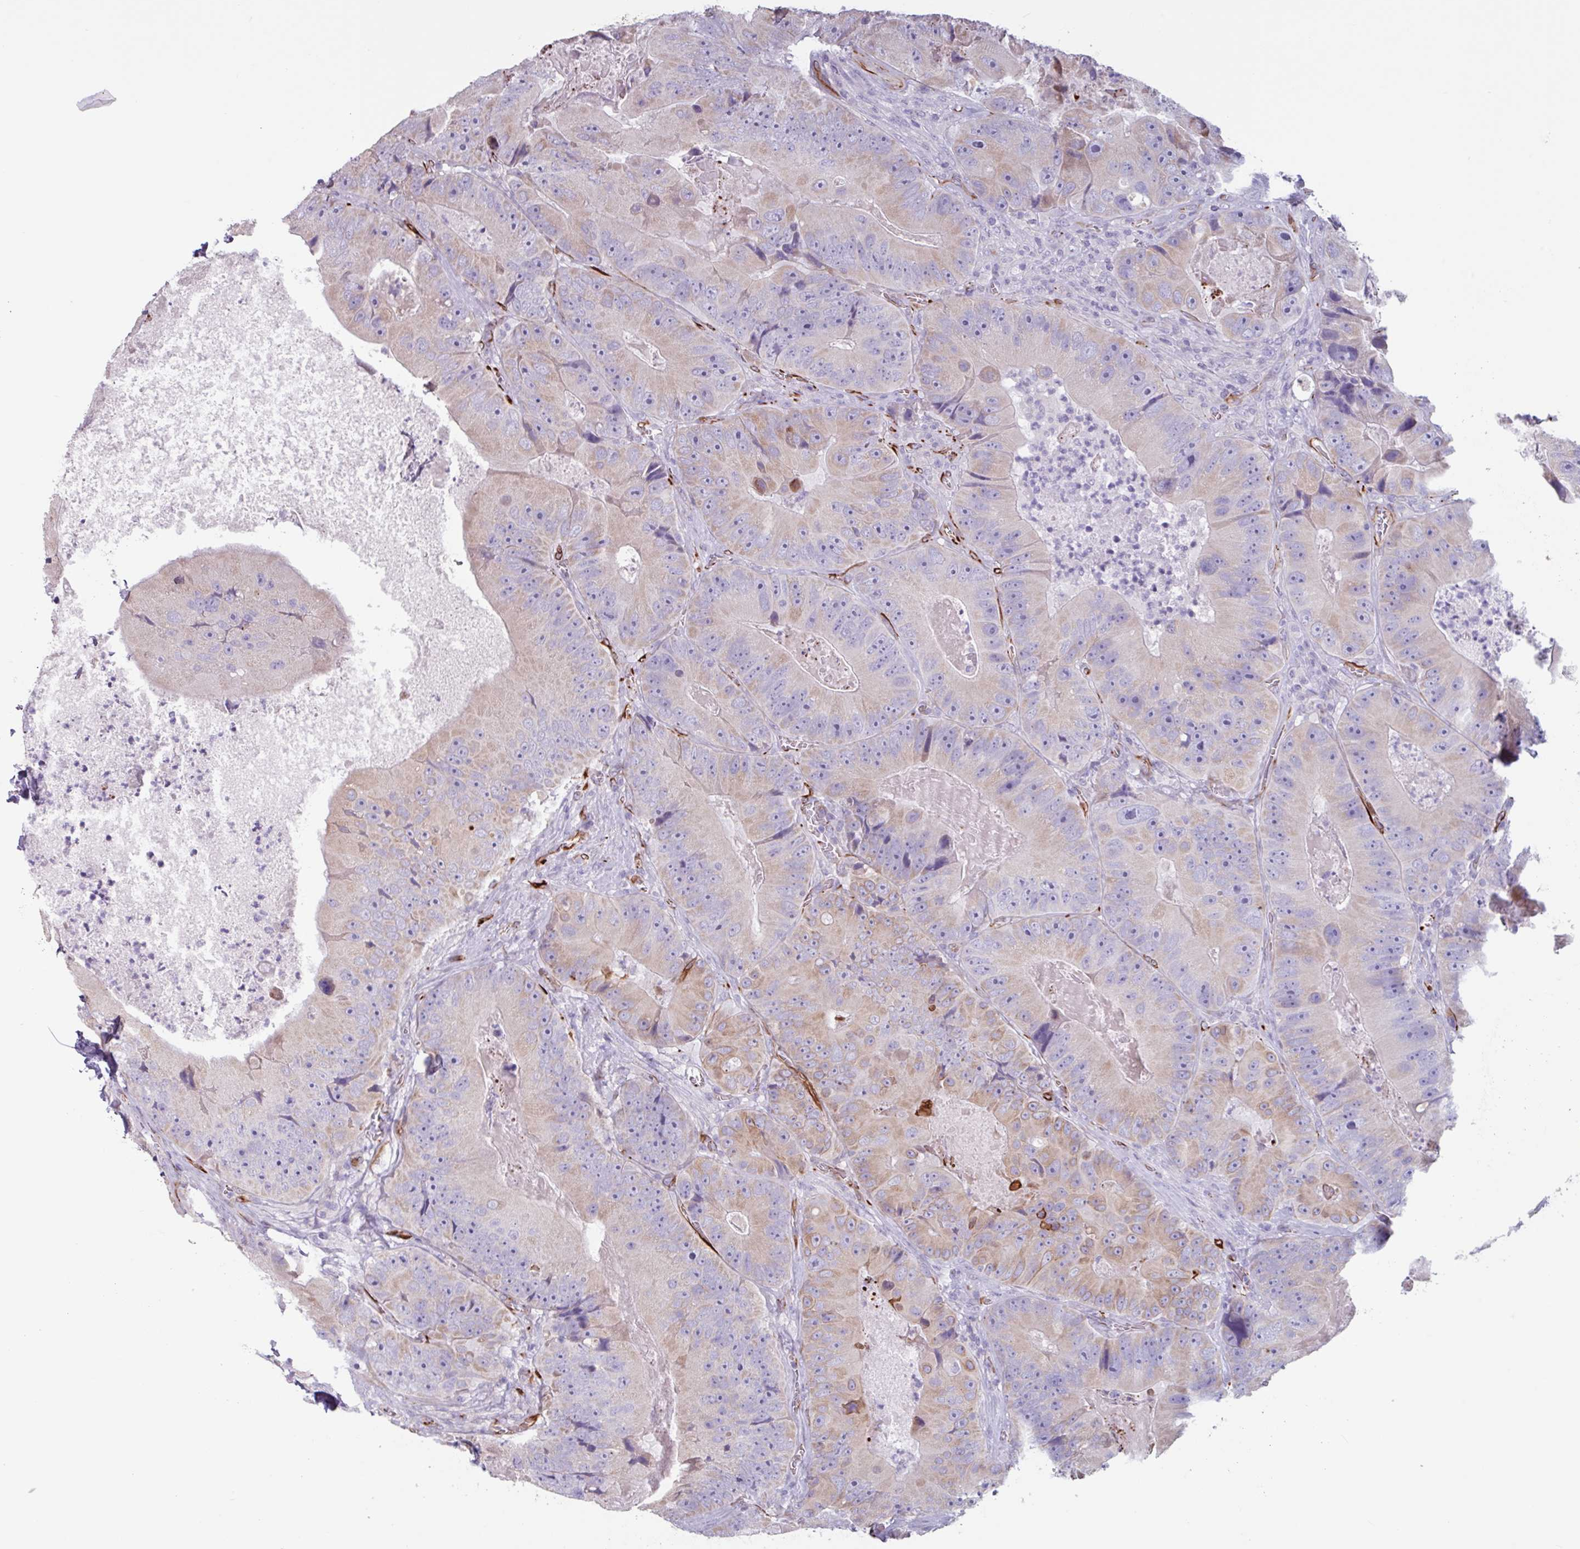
{"staining": {"intensity": "weak", "quantity": "<25%", "location": "cytoplasmic/membranous"}, "tissue": "colorectal cancer", "cell_type": "Tumor cells", "image_type": "cancer", "snomed": [{"axis": "morphology", "description": "Adenocarcinoma, NOS"}, {"axis": "topography", "description": "Colon"}], "caption": "DAB (3,3'-diaminobenzidine) immunohistochemical staining of adenocarcinoma (colorectal) exhibits no significant expression in tumor cells.", "gene": "BTD", "patient": {"sex": "female", "age": 86}}